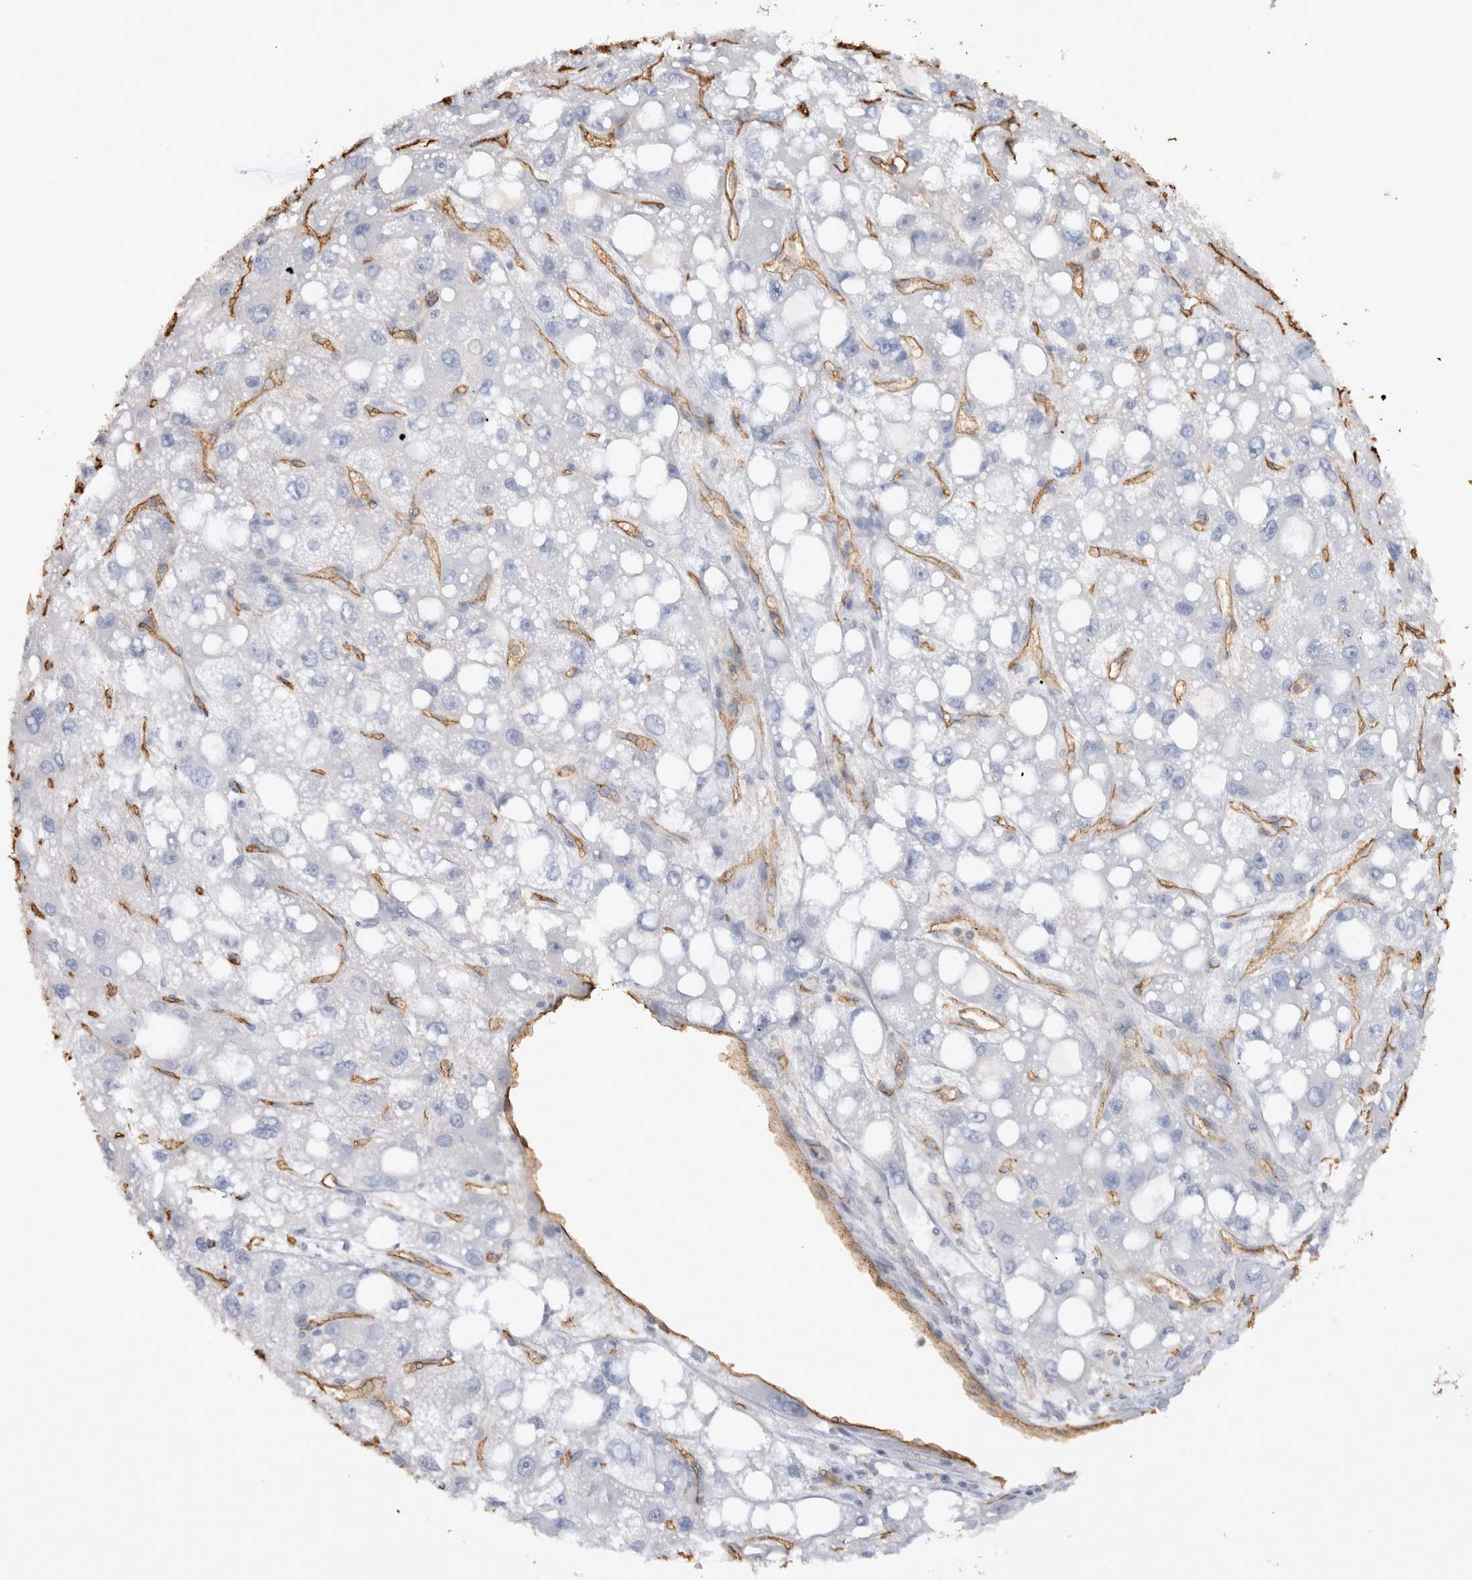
{"staining": {"intensity": "negative", "quantity": "none", "location": "none"}, "tissue": "liver cancer", "cell_type": "Tumor cells", "image_type": "cancer", "snomed": [{"axis": "morphology", "description": "Carcinoma, Hepatocellular, NOS"}, {"axis": "topography", "description": "Liver"}], "caption": "An immunohistochemistry (IHC) micrograph of liver hepatocellular carcinoma is shown. There is no staining in tumor cells of liver hepatocellular carcinoma.", "gene": "IL17RC", "patient": {"sex": "male", "age": 55}}